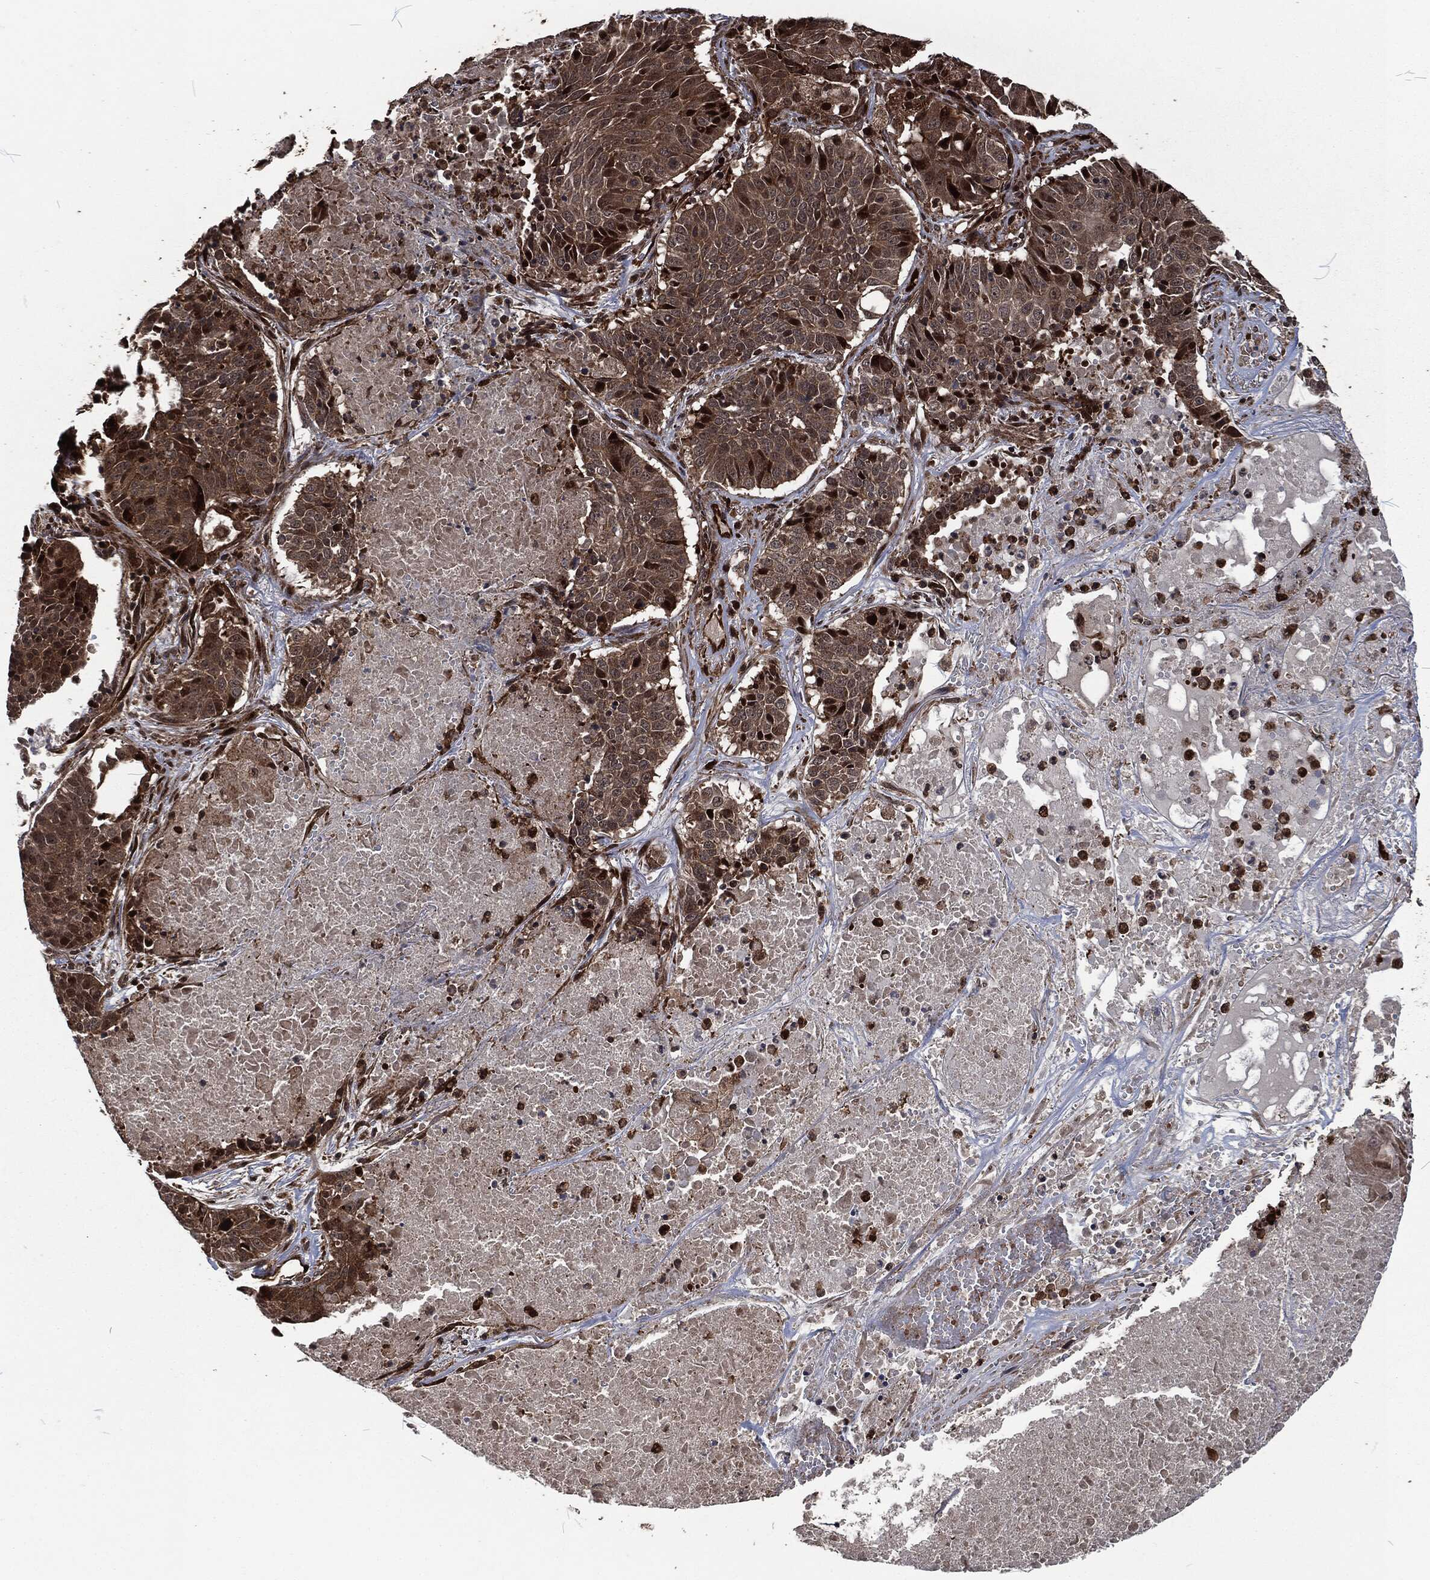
{"staining": {"intensity": "moderate", "quantity": "25%-75%", "location": "cytoplasmic/membranous"}, "tissue": "lung cancer", "cell_type": "Tumor cells", "image_type": "cancer", "snomed": [{"axis": "morphology", "description": "Squamous cell carcinoma, NOS"}, {"axis": "topography", "description": "Lung"}], "caption": "Immunohistochemical staining of human lung cancer shows medium levels of moderate cytoplasmic/membranous protein expression in approximately 25%-75% of tumor cells. Ihc stains the protein in brown and the nuclei are stained blue.", "gene": "CMPK2", "patient": {"sex": "male", "age": 64}}